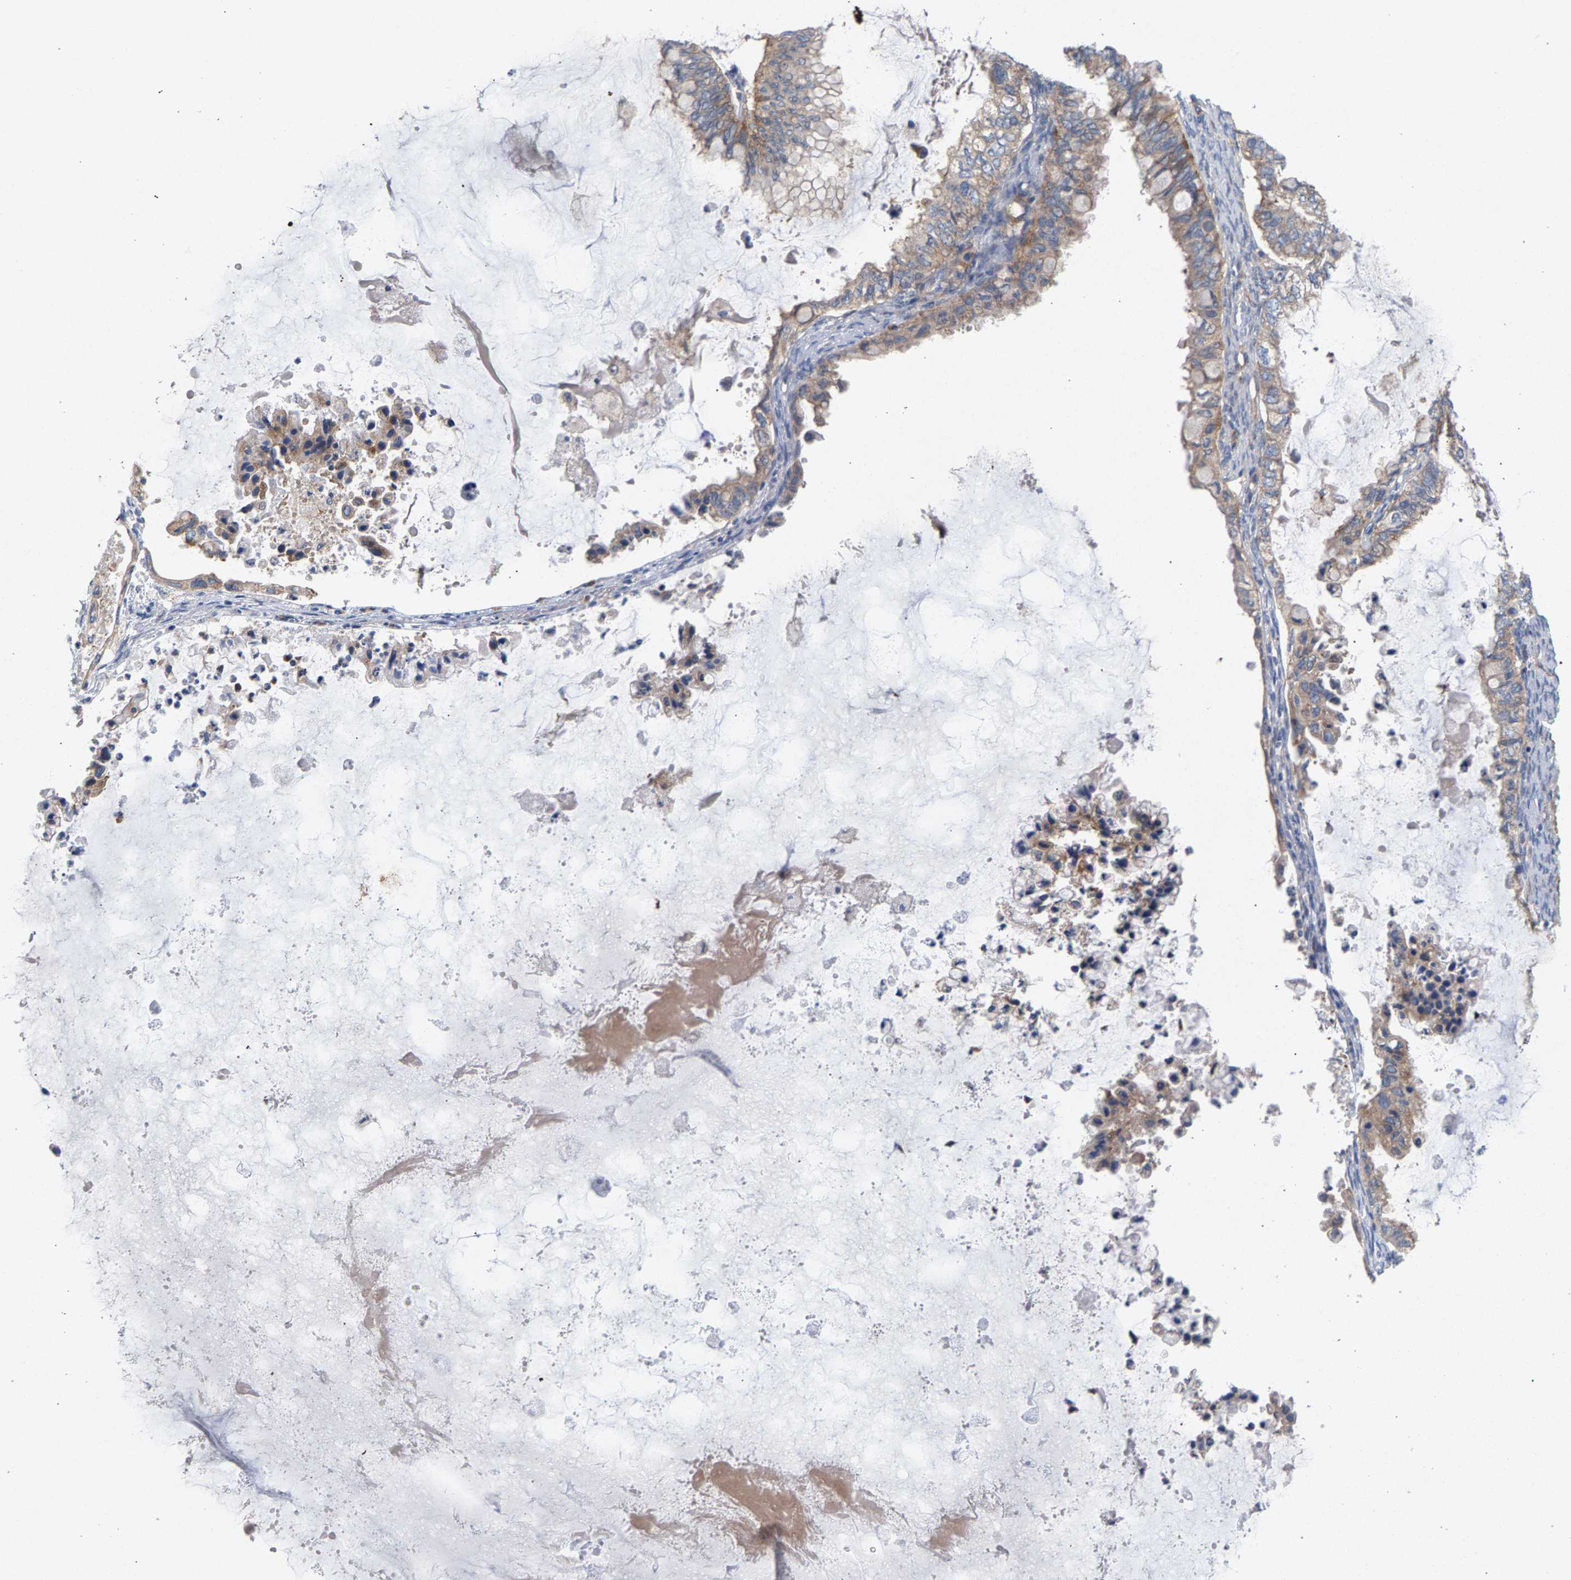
{"staining": {"intensity": "weak", "quantity": ">75%", "location": "cytoplasmic/membranous"}, "tissue": "ovarian cancer", "cell_type": "Tumor cells", "image_type": "cancer", "snomed": [{"axis": "morphology", "description": "Cystadenocarcinoma, mucinous, NOS"}, {"axis": "topography", "description": "Ovary"}], "caption": "Ovarian cancer was stained to show a protein in brown. There is low levels of weak cytoplasmic/membranous staining in about >75% of tumor cells.", "gene": "MAMDC2", "patient": {"sex": "female", "age": 80}}